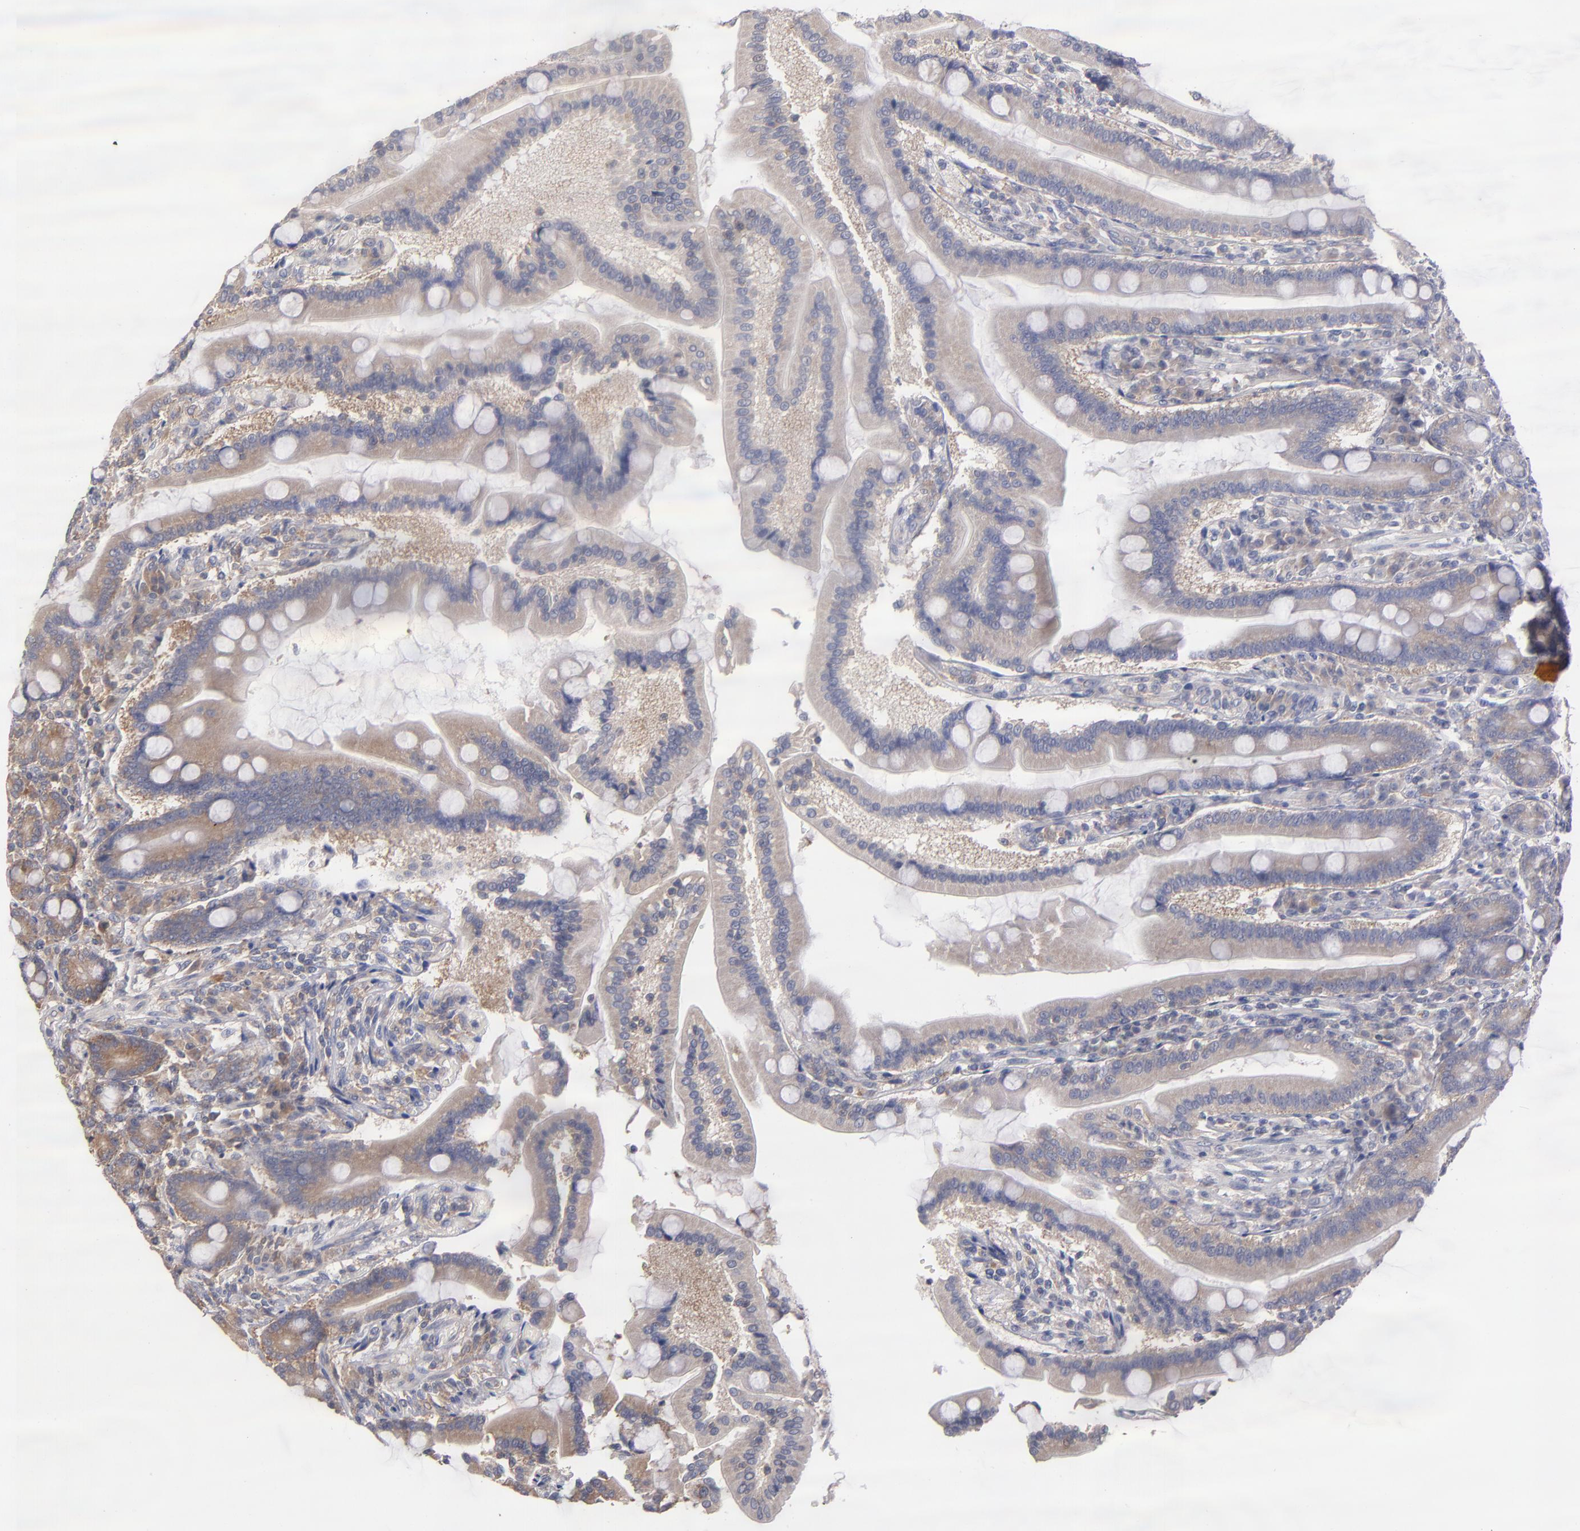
{"staining": {"intensity": "moderate", "quantity": ">75%", "location": "cytoplasmic/membranous"}, "tissue": "duodenum", "cell_type": "Glandular cells", "image_type": "normal", "snomed": [{"axis": "morphology", "description": "Normal tissue, NOS"}, {"axis": "topography", "description": "Duodenum"}], "caption": "This is an image of immunohistochemistry staining of normal duodenum, which shows moderate positivity in the cytoplasmic/membranous of glandular cells.", "gene": "UPF3B", "patient": {"sex": "female", "age": 64}}